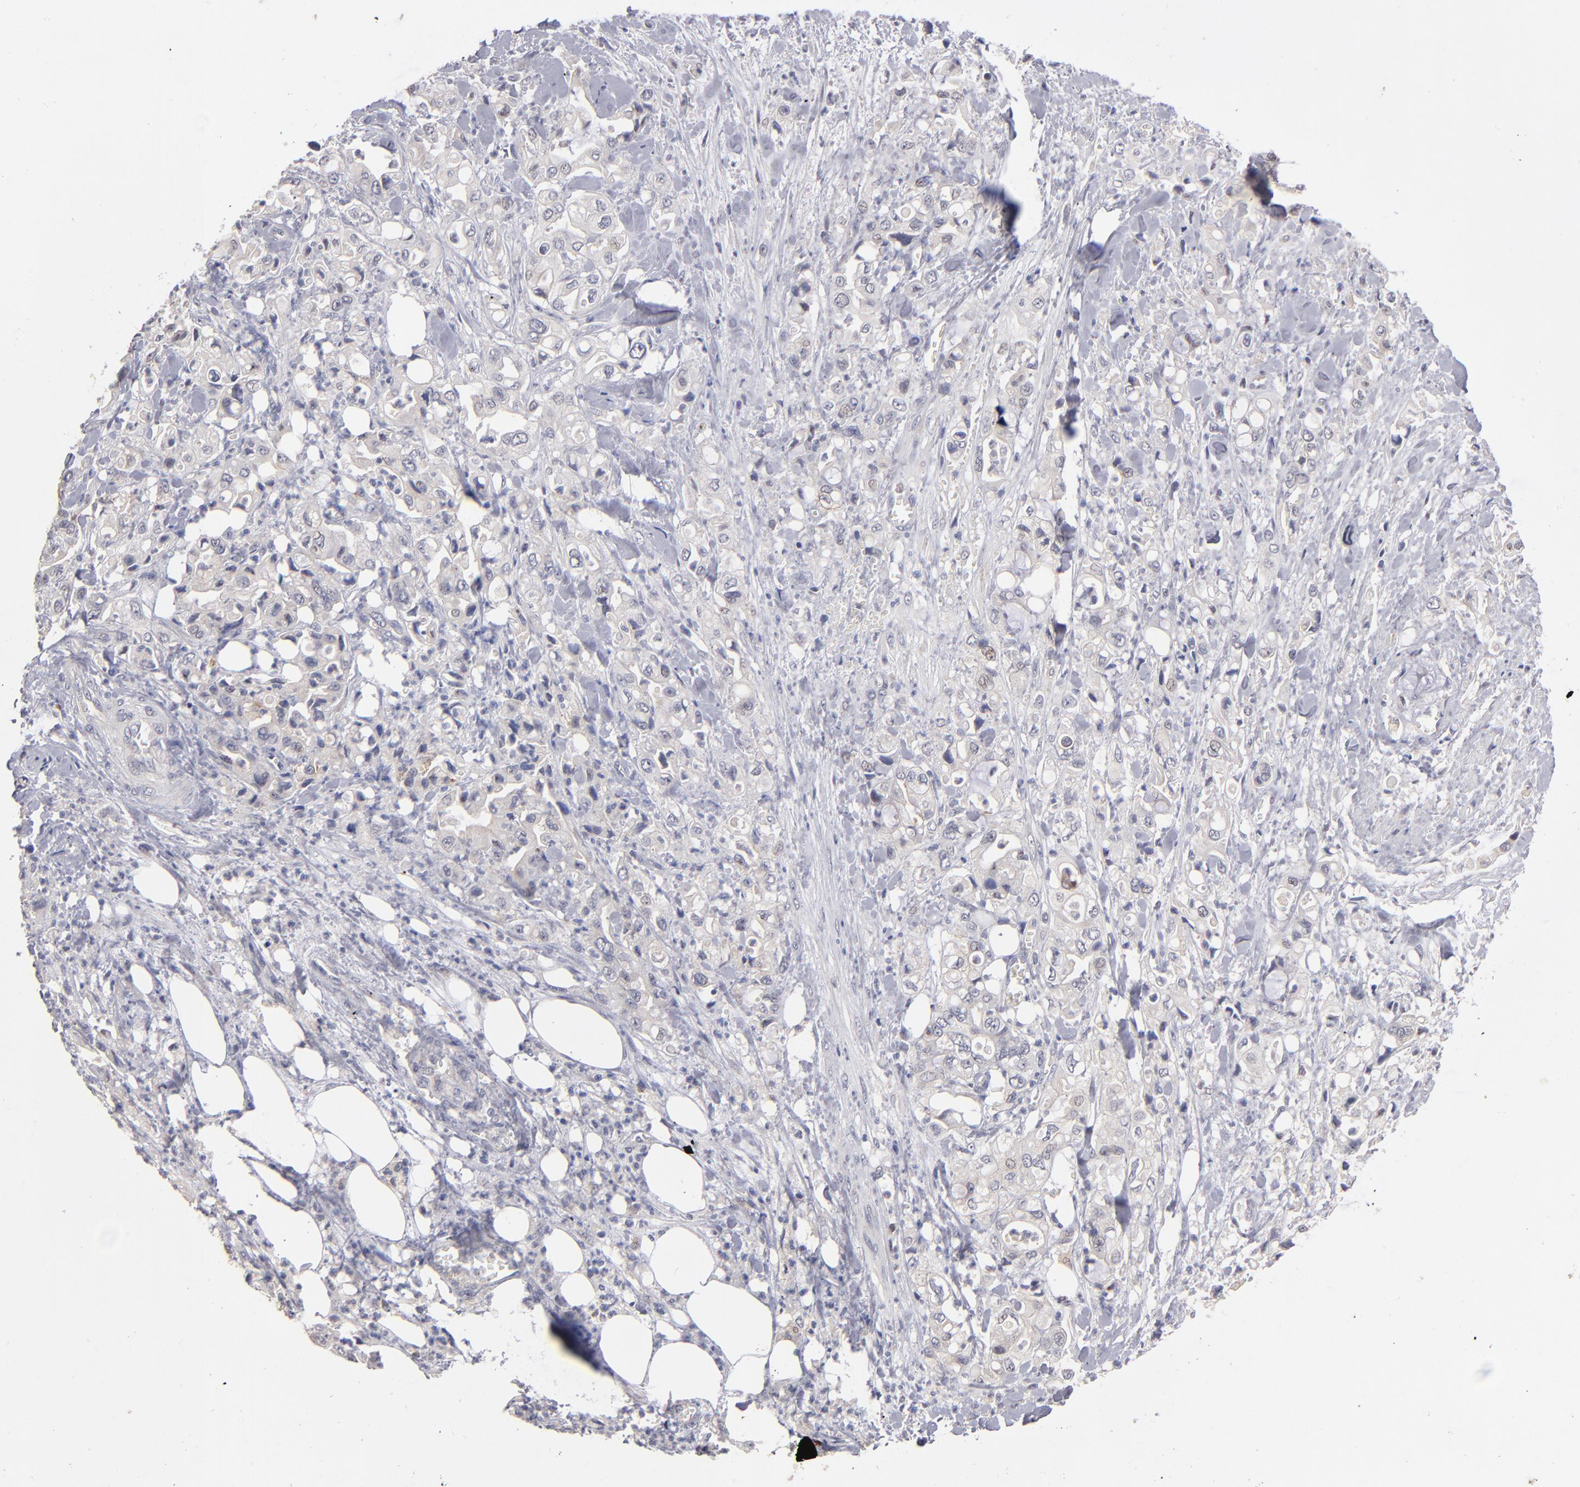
{"staining": {"intensity": "negative", "quantity": "none", "location": "none"}, "tissue": "pancreatic cancer", "cell_type": "Tumor cells", "image_type": "cancer", "snomed": [{"axis": "morphology", "description": "Adenocarcinoma, NOS"}, {"axis": "topography", "description": "Pancreas"}], "caption": "Photomicrograph shows no protein expression in tumor cells of pancreatic cancer (adenocarcinoma) tissue.", "gene": "EXD2", "patient": {"sex": "male", "age": 70}}